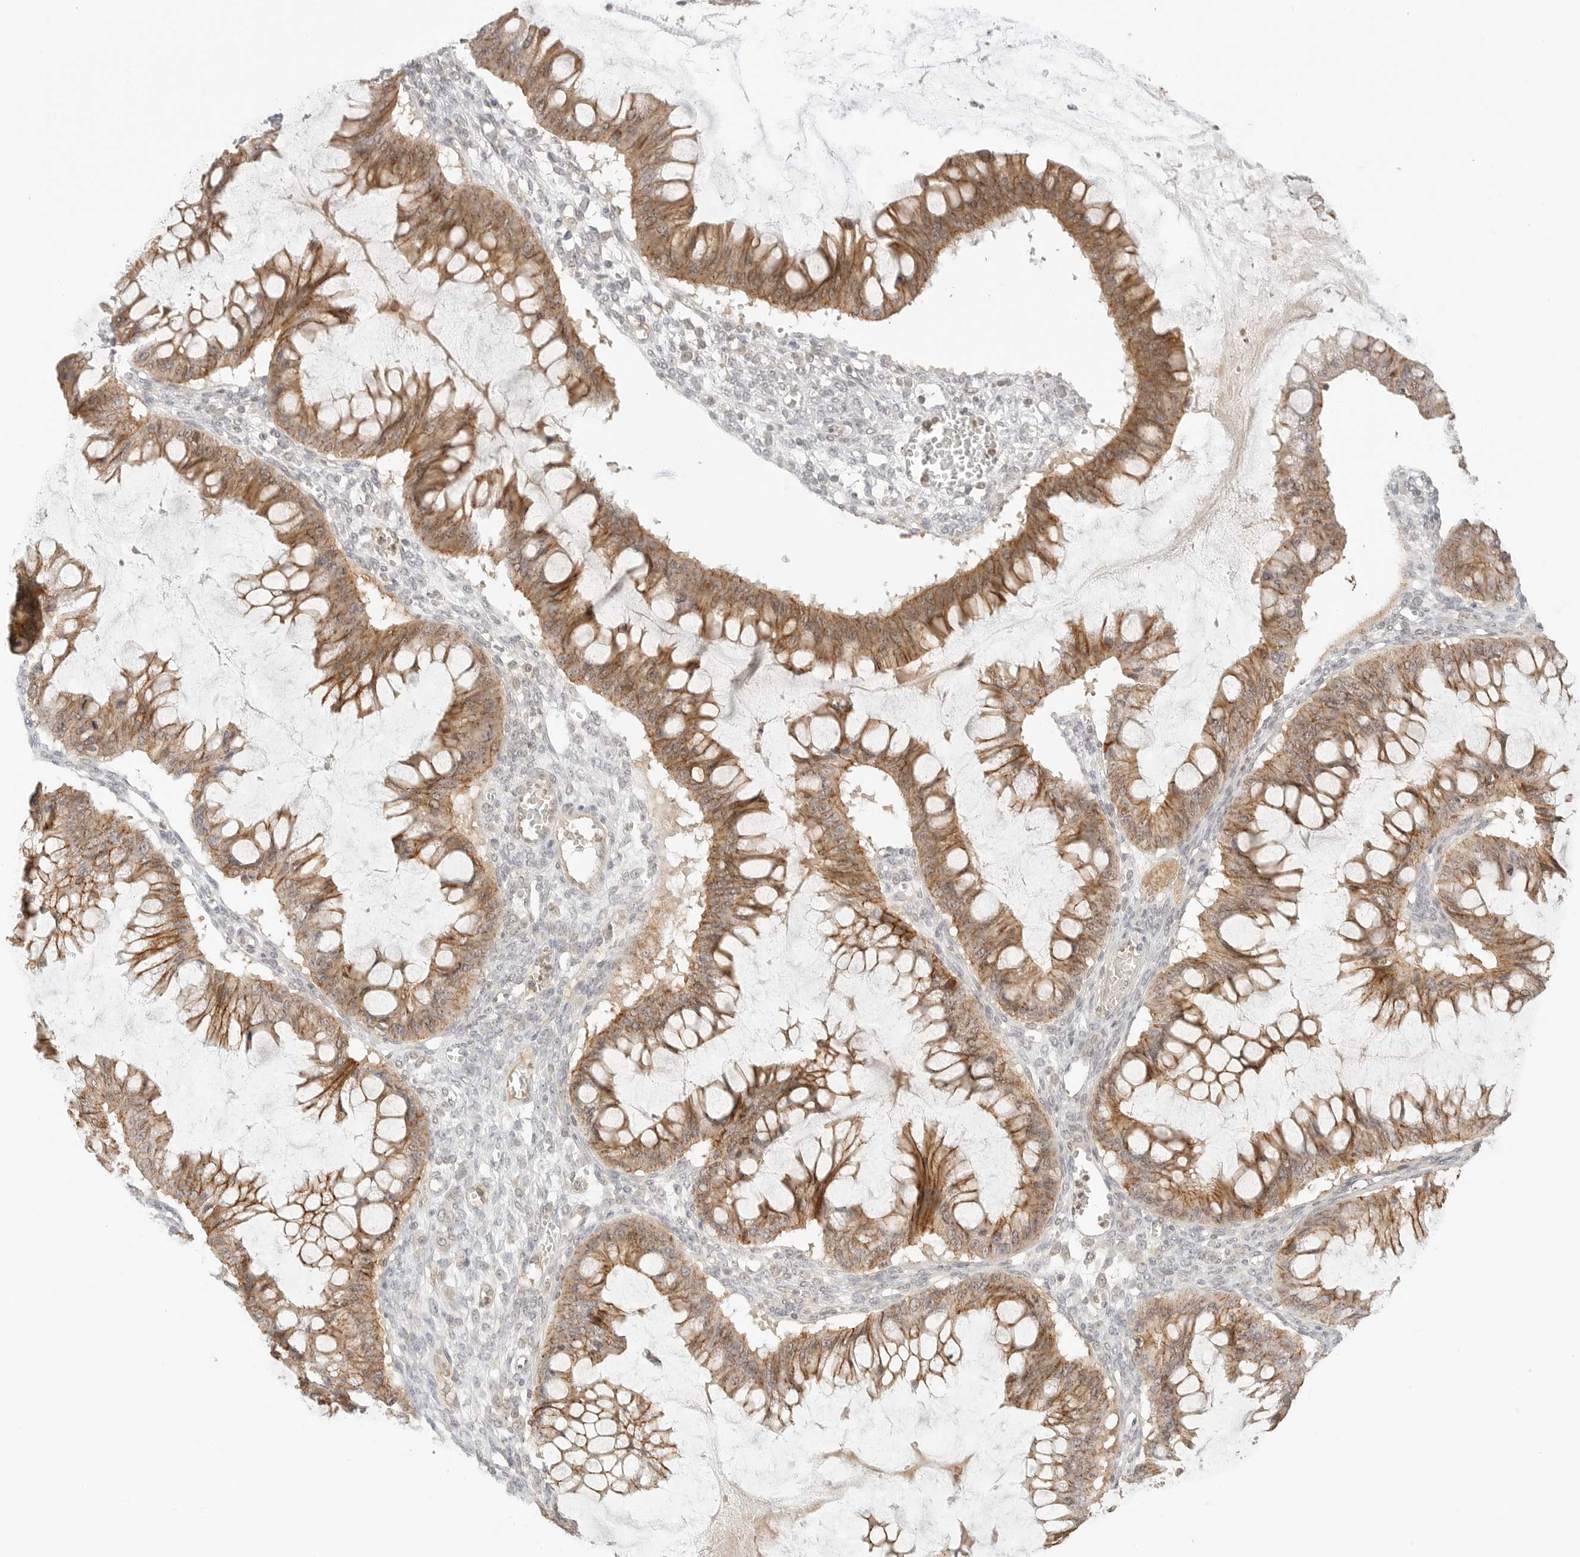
{"staining": {"intensity": "moderate", "quantity": ">75%", "location": "cytoplasmic/membranous"}, "tissue": "ovarian cancer", "cell_type": "Tumor cells", "image_type": "cancer", "snomed": [{"axis": "morphology", "description": "Cystadenocarcinoma, mucinous, NOS"}, {"axis": "topography", "description": "Ovary"}], "caption": "Moderate cytoplasmic/membranous expression is appreciated in about >75% of tumor cells in mucinous cystadenocarcinoma (ovarian). (DAB IHC with brightfield microscopy, high magnification).", "gene": "EPHA1", "patient": {"sex": "female", "age": 73}}